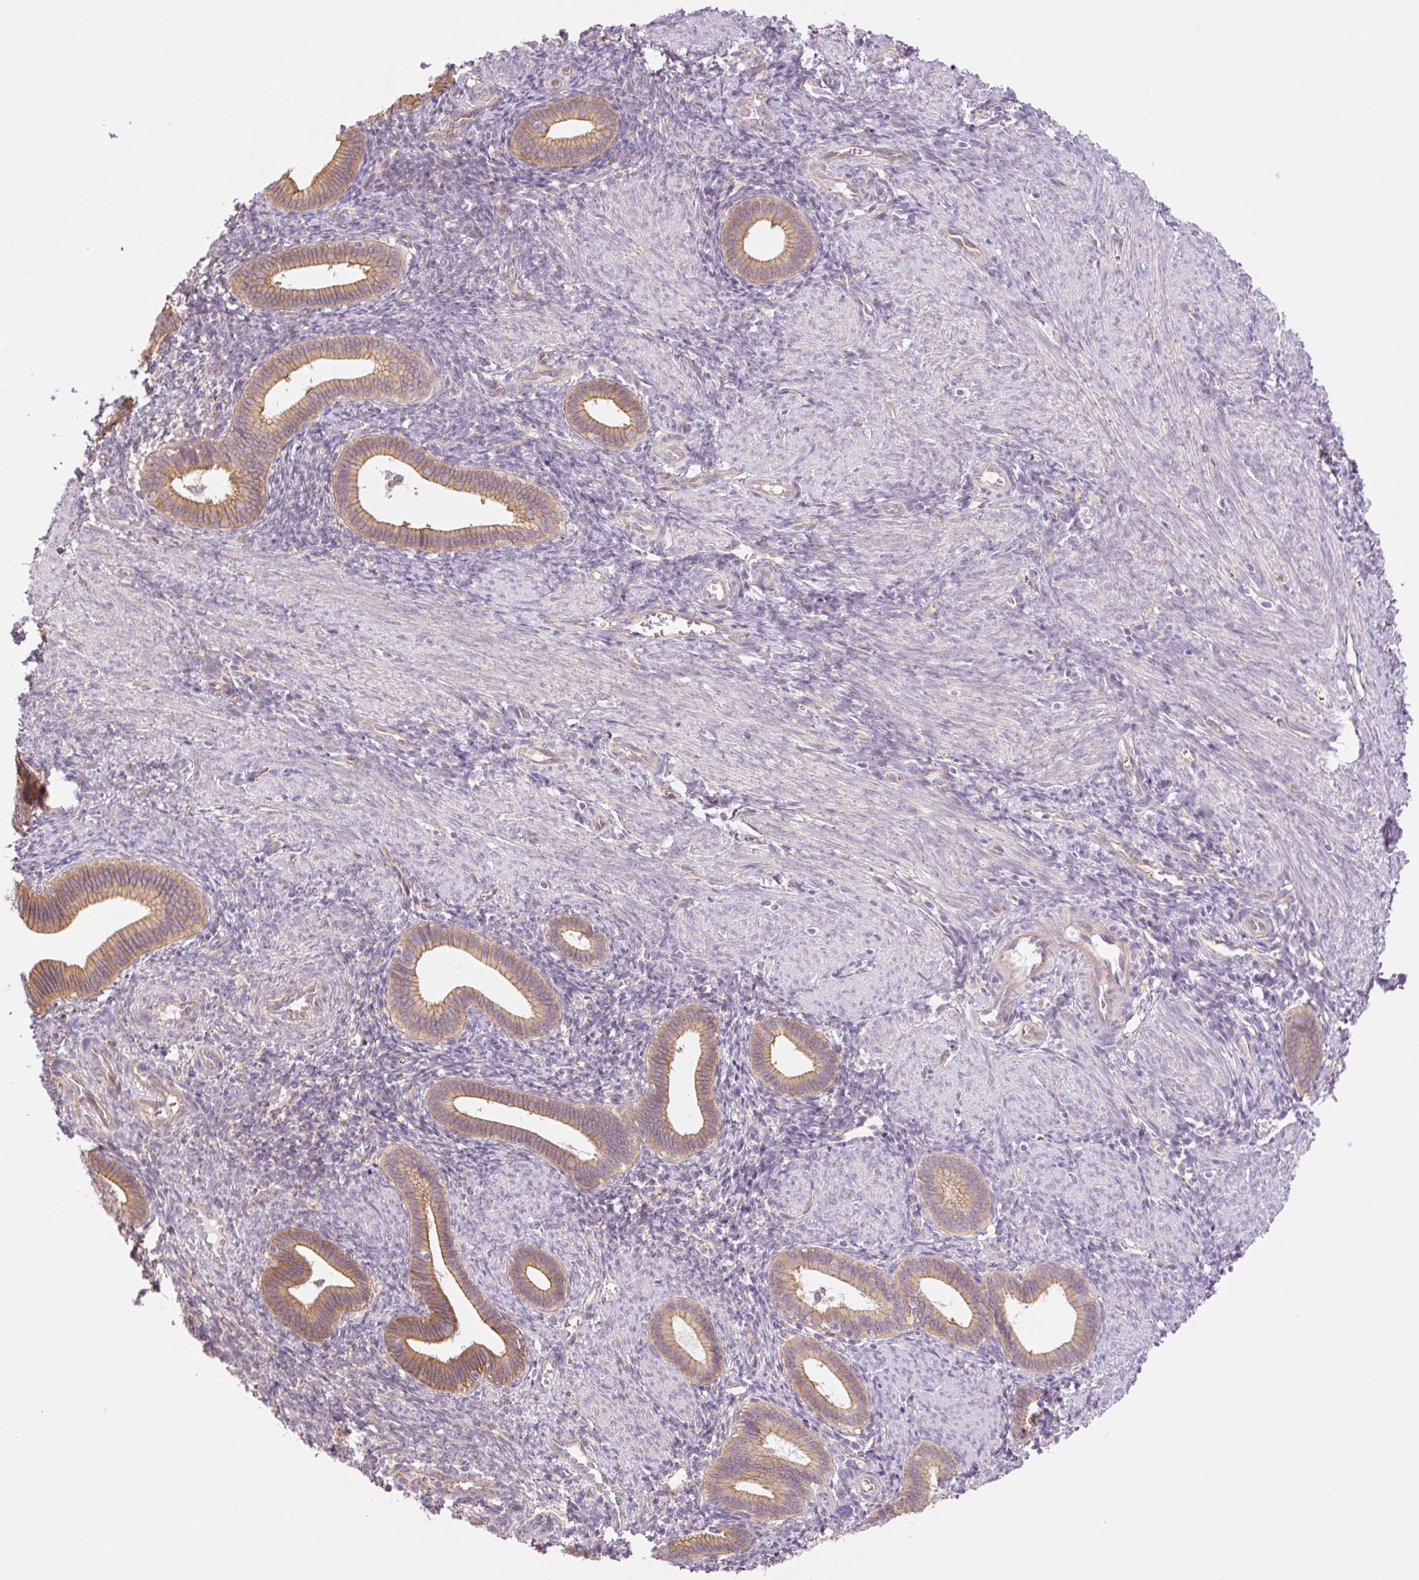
{"staining": {"intensity": "weak", "quantity": "25%-75%", "location": "cytoplasmic/membranous"}, "tissue": "endometrium", "cell_type": "Cells in endometrial stroma", "image_type": "normal", "snomed": [{"axis": "morphology", "description": "Normal tissue, NOS"}, {"axis": "topography", "description": "Endometrium"}], "caption": "A brown stain shows weak cytoplasmic/membranous staining of a protein in cells in endometrial stroma of unremarkable human endometrium.", "gene": "NLRP5", "patient": {"sex": "female", "age": 41}}